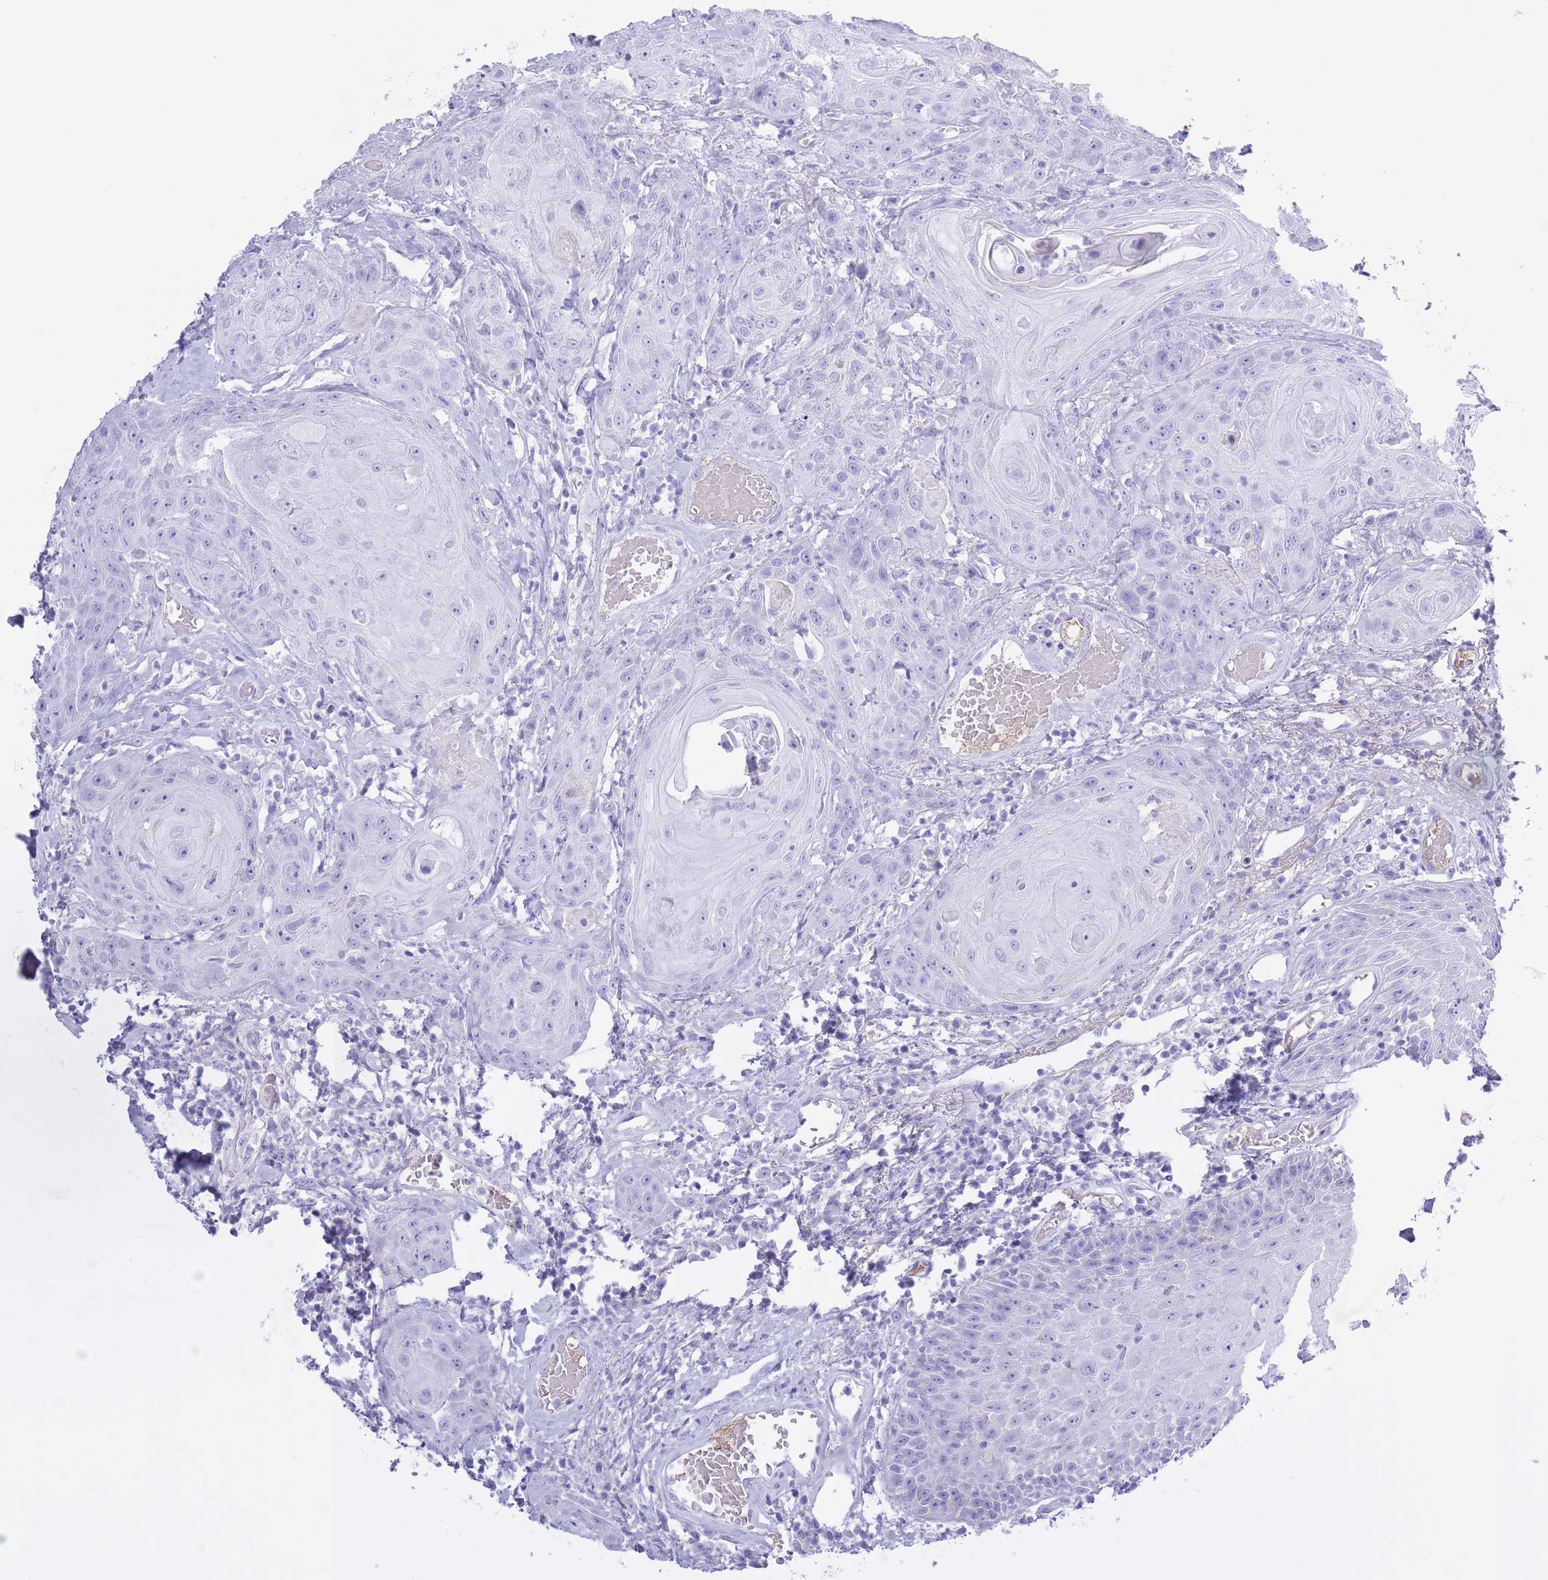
{"staining": {"intensity": "negative", "quantity": "none", "location": "none"}, "tissue": "head and neck cancer", "cell_type": "Tumor cells", "image_type": "cancer", "snomed": [{"axis": "morphology", "description": "Squamous cell carcinoma, NOS"}, {"axis": "topography", "description": "Head-Neck"}], "caption": "Immunohistochemical staining of head and neck cancer (squamous cell carcinoma) shows no significant expression in tumor cells. (Stains: DAB immunohistochemistry (IHC) with hematoxylin counter stain, Microscopy: brightfield microscopy at high magnification).", "gene": "AP3S2", "patient": {"sex": "female", "age": 59}}